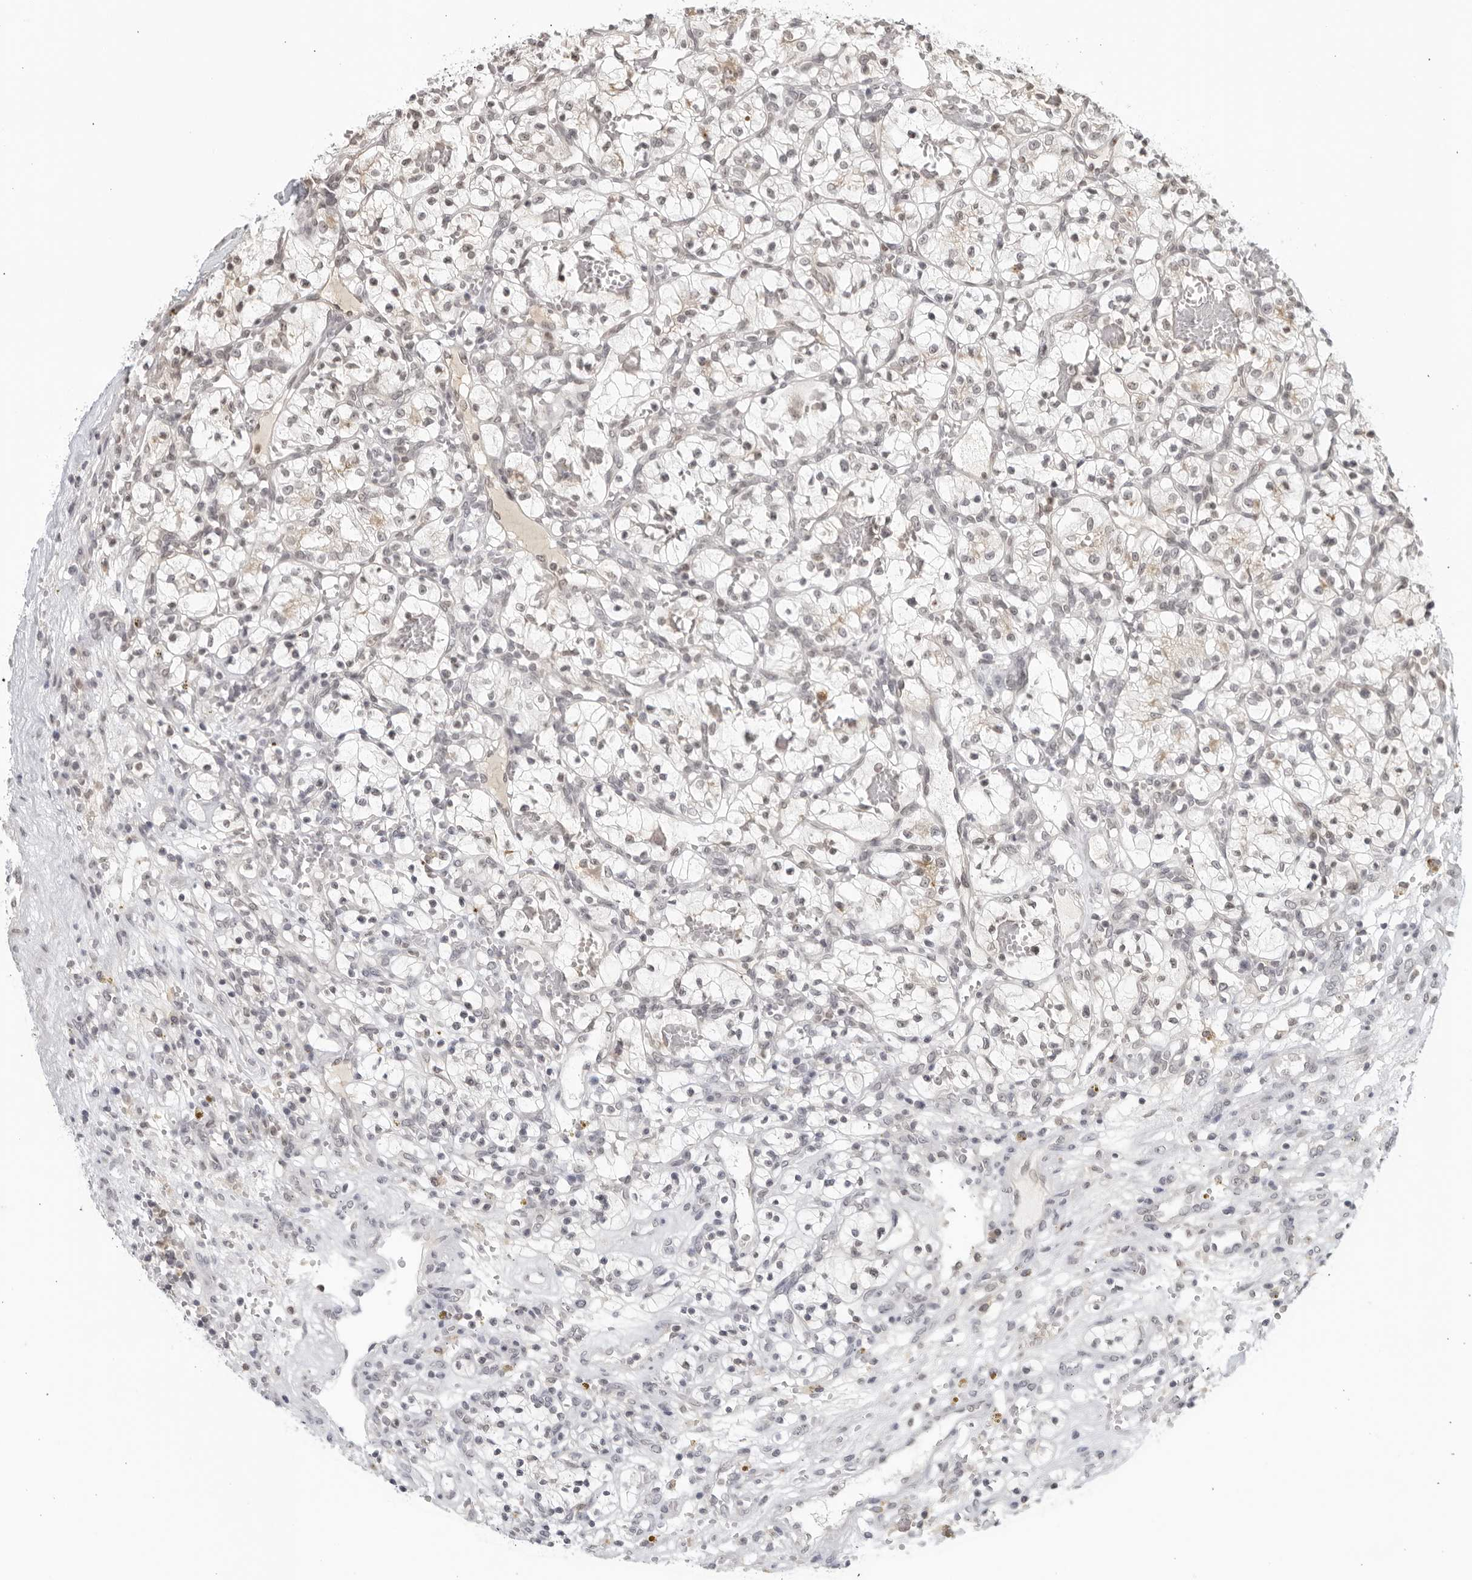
{"staining": {"intensity": "negative", "quantity": "none", "location": "none"}, "tissue": "renal cancer", "cell_type": "Tumor cells", "image_type": "cancer", "snomed": [{"axis": "morphology", "description": "Adenocarcinoma, NOS"}, {"axis": "topography", "description": "Kidney"}], "caption": "Immunohistochemical staining of renal cancer shows no significant expression in tumor cells.", "gene": "RAB11FIP3", "patient": {"sex": "female", "age": 57}}